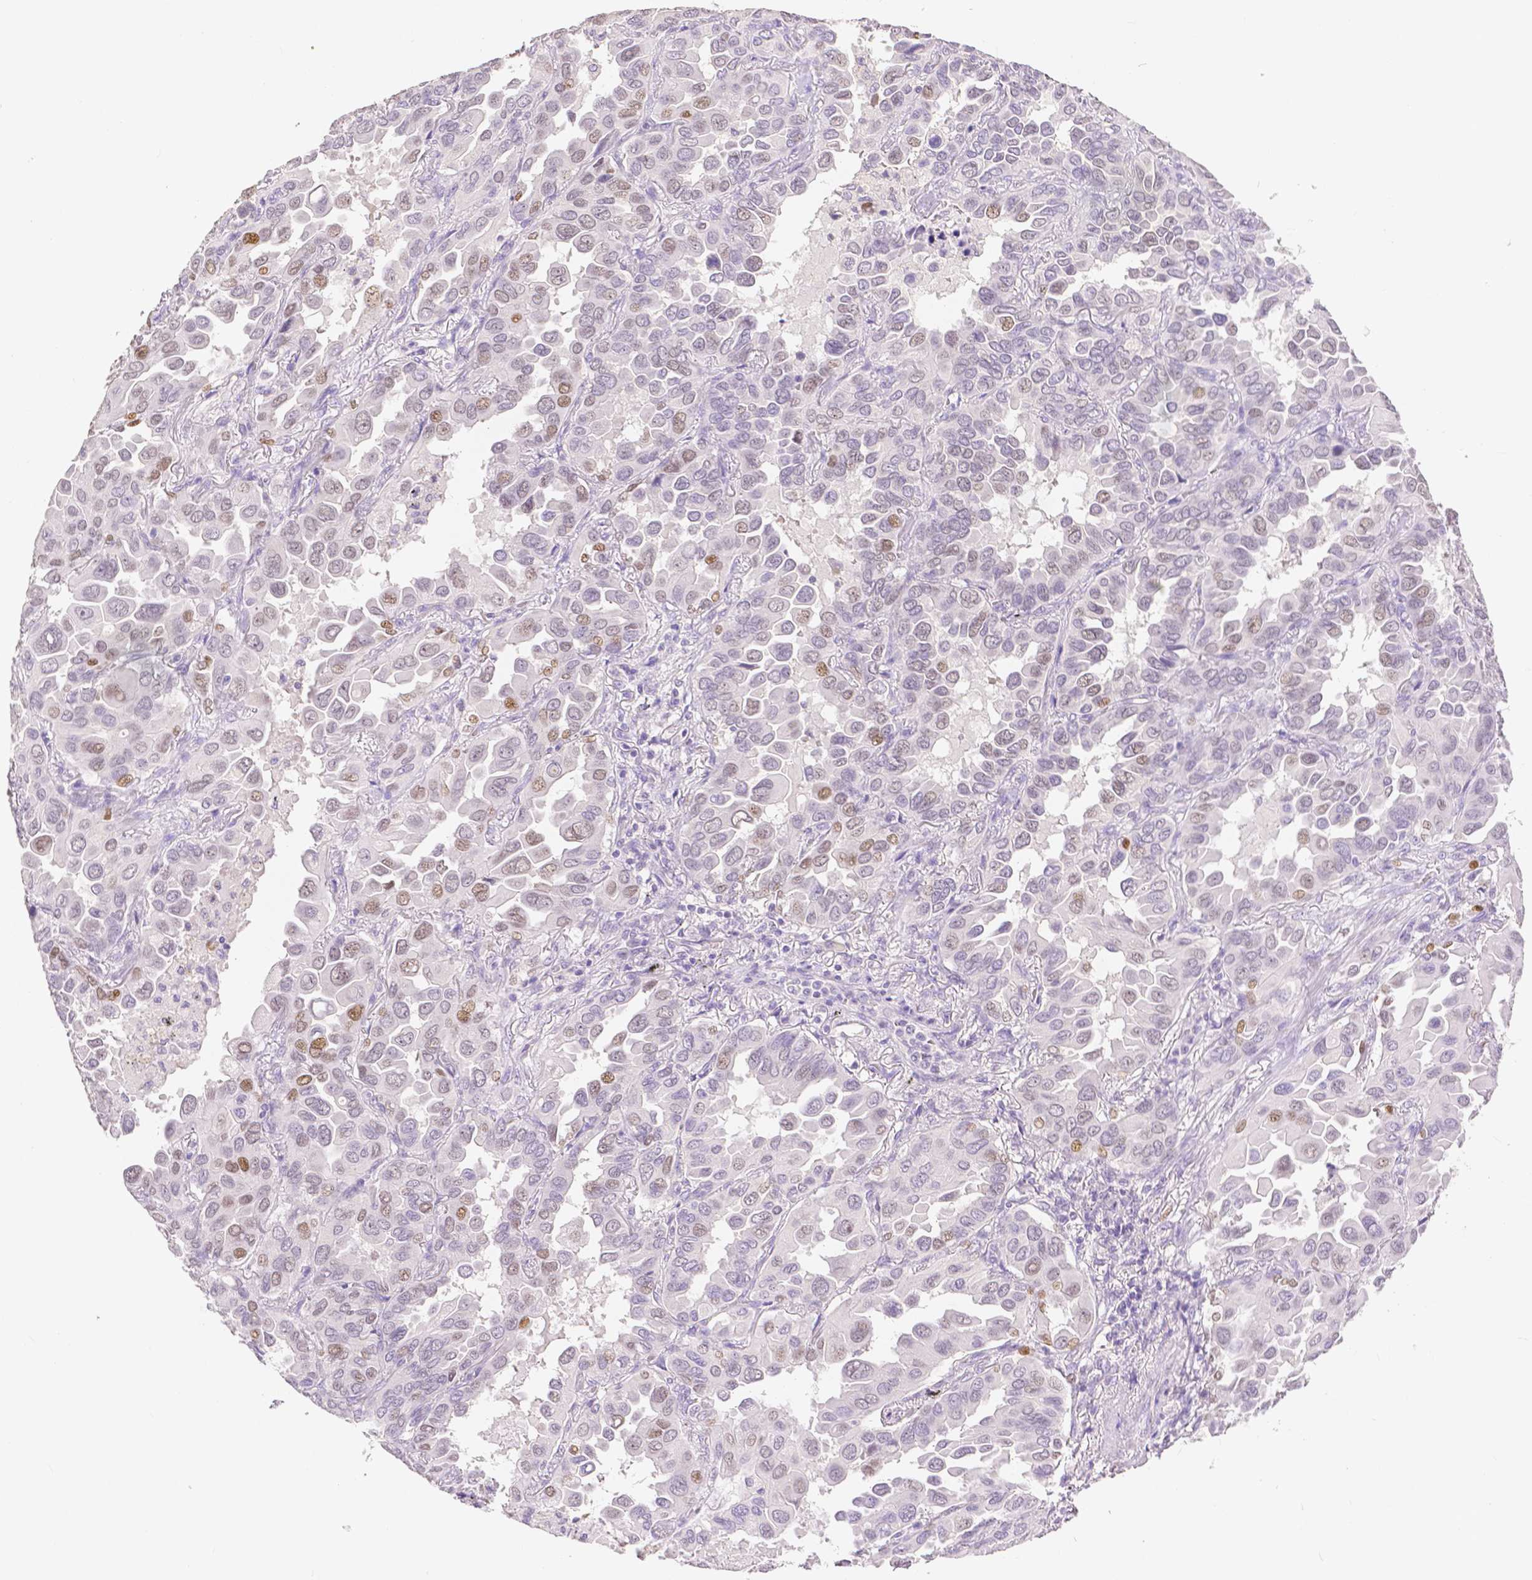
{"staining": {"intensity": "moderate", "quantity": "<25%", "location": "nuclear"}, "tissue": "lung cancer", "cell_type": "Tumor cells", "image_type": "cancer", "snomed": [{"axis": "morphology", "description": "Adenocarcinoma, NOS"}, {"axis": "topography", "description": "Lung"}], "caption": "Immunohistochemistry (IHC) (DAB) staining of human lung adenocarcinoma demonstrates moderate nuclear protein staining in approximately <25% of tumor cells.", "gene": "HNF1B", "patient": {"sex": "male", "age": 64}}